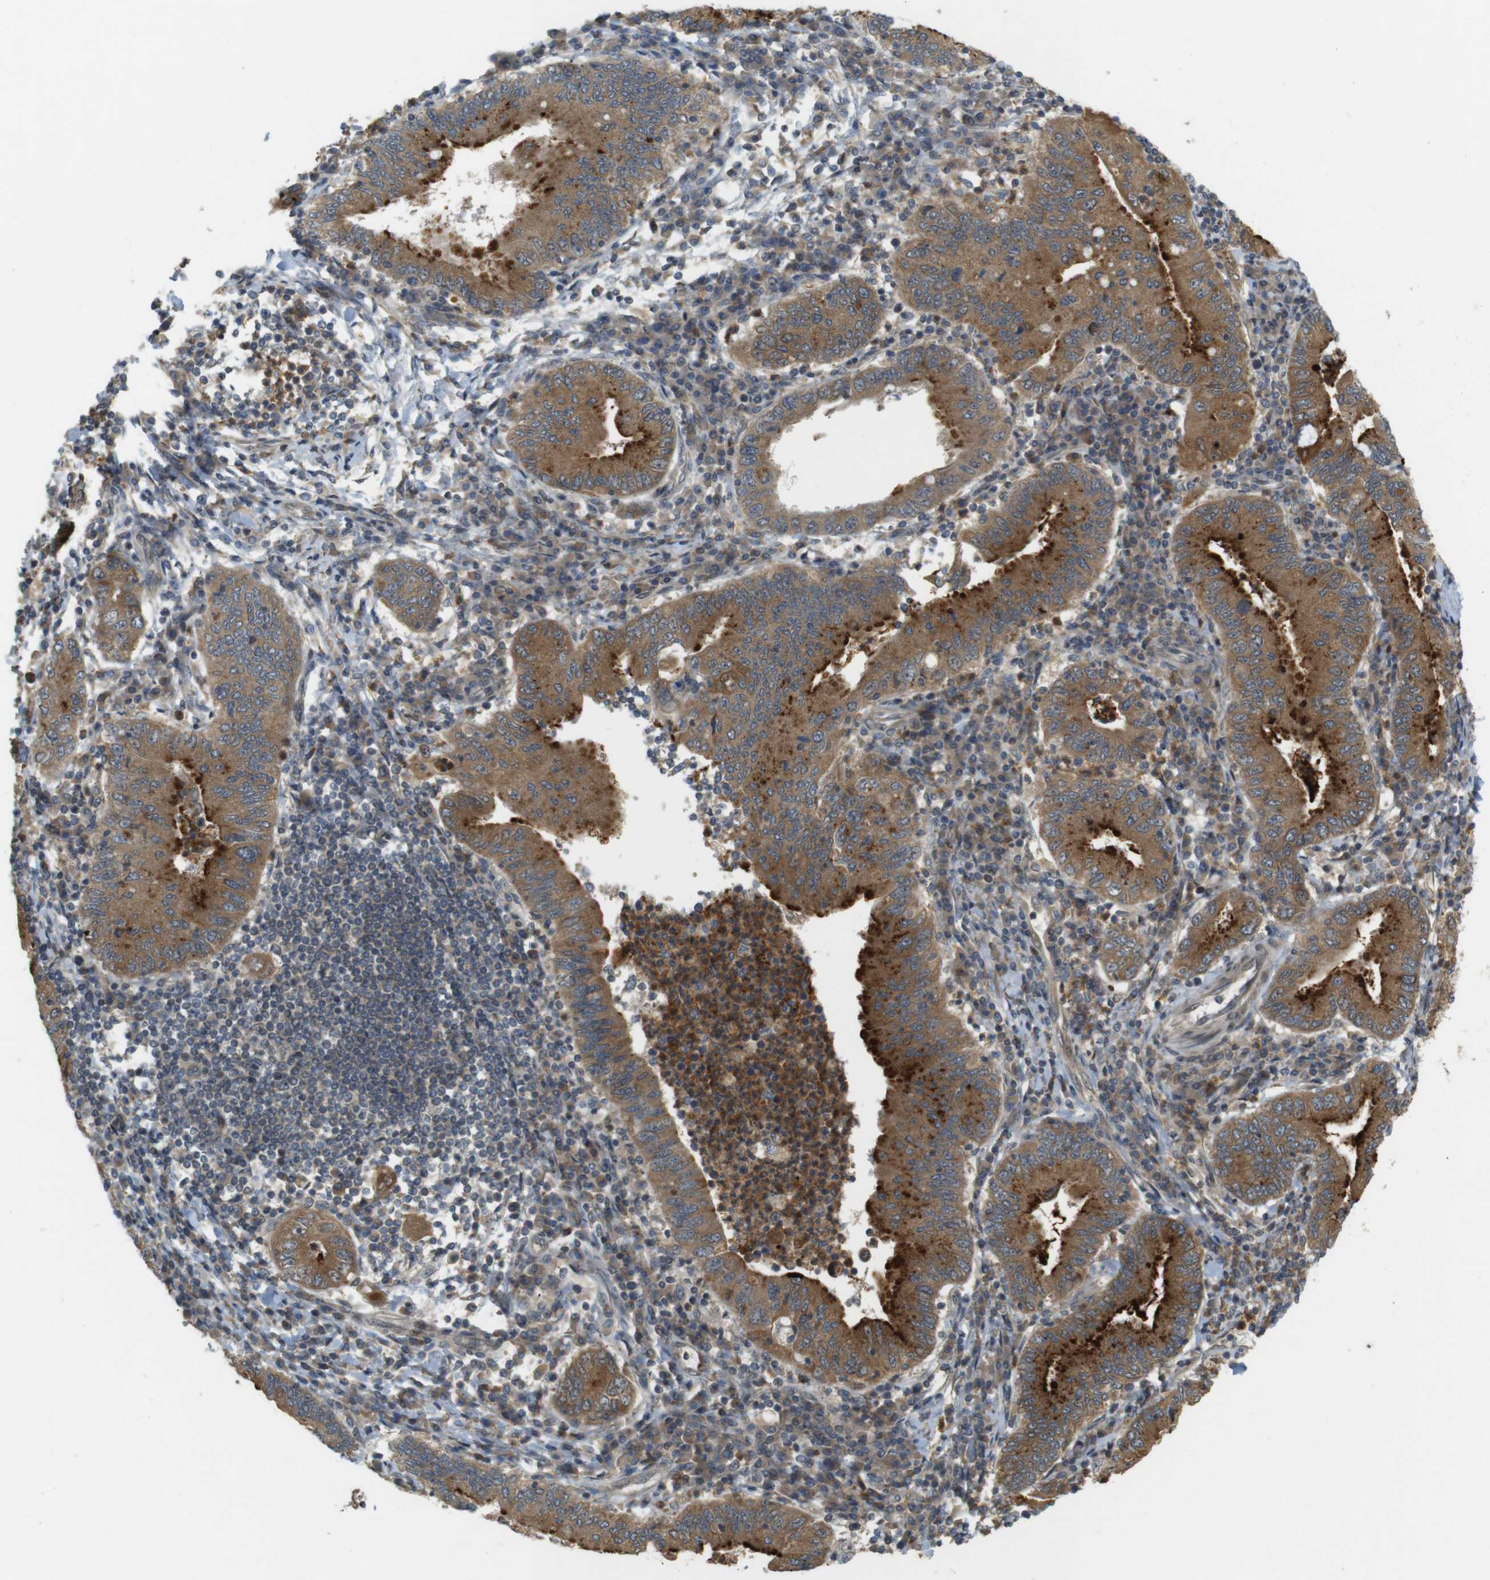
{"staining": {"intensity": "moderate", "quantity": ">75%", "location": "cytoplasmic/membranous"}, "tissue": "stomach cancer", "cell_type": "Tumor cells", "image_type": "cancer", "snomed": [{"axis": "morphology", "description": "Normal tissue, NOS"}, {"axis": "morphology", "description": "Adenocarcinoma, NOS"}, {"axis": "topography", "description": "Esophagus"}, {"axis": "topography", "description": "Stomach, upper"}, {"axis": "topography", "description": "Peripheral nerve tissue"}], "caption": "This is a histology image of immunohistochemistry staining of adenocarcinoma (stomach), which shows moderate staining in the cytoplasmic/membranous of tumor cells.", "gene": "TMX3", "patient": {"sex": "male", "age": 62}}